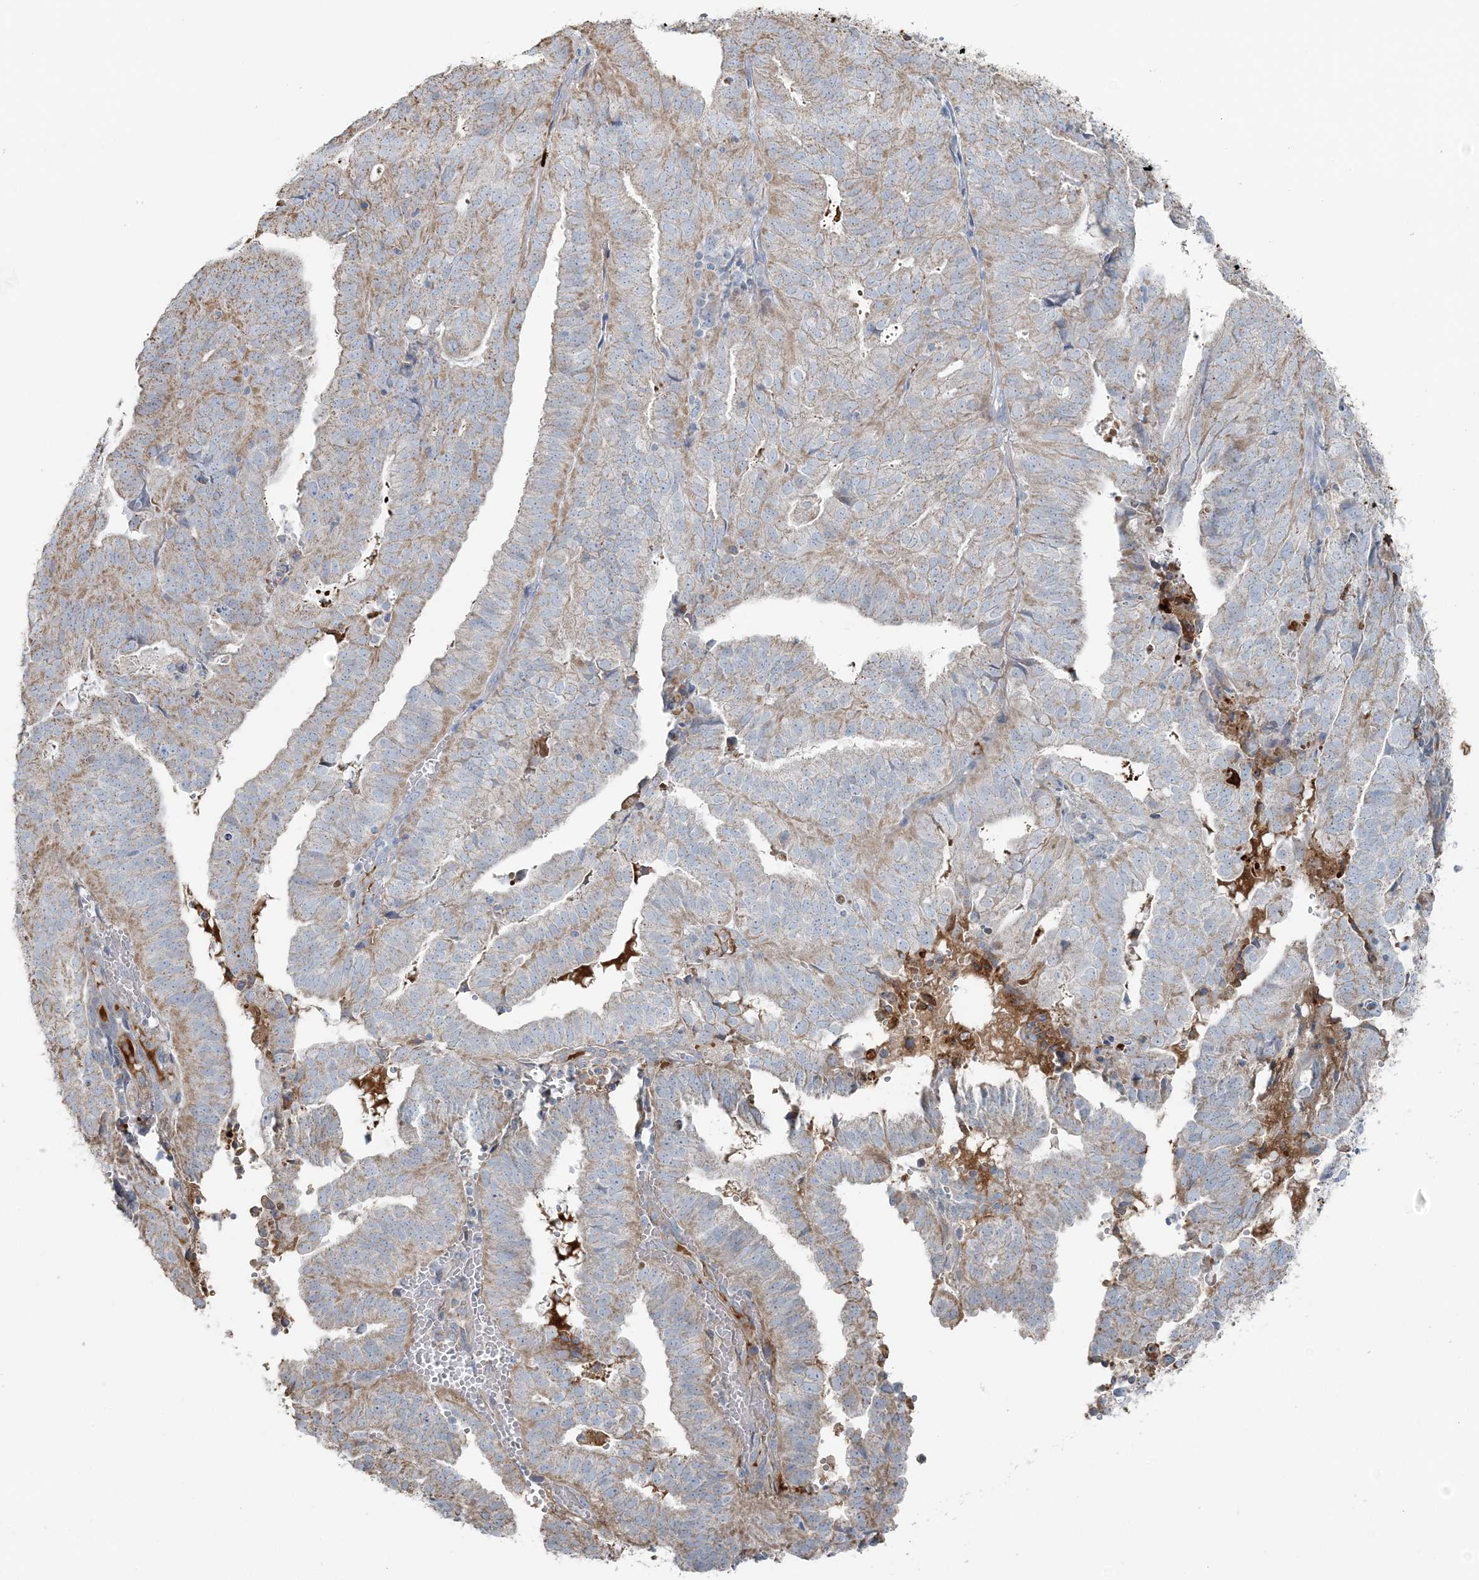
{"staining": {"intensity": "moderate", "quantity": "25%-75%", "location": "cytoplasmic/membranous"}, "tissue": "endometrial cancer", "cell_type": "Tumor cells", "image_type": "cancer", "snomed": [{"axis": "morphology", "description": "Adenocarcinoma, NOS"}, {"axis": "topography", "description": "Uterus"}], "caption": "High-power microscopy captured an IHC histopathology image of endometrial cancer (adenocarcinoma), revealing moderate cytoplasmic/membranous positivity in about 25%-75% of tumor cells. (IHC, brightfield microscopy, high magnification).", "gene": "SLC22A16", "patient": {"sex": "female", "age": 77}}